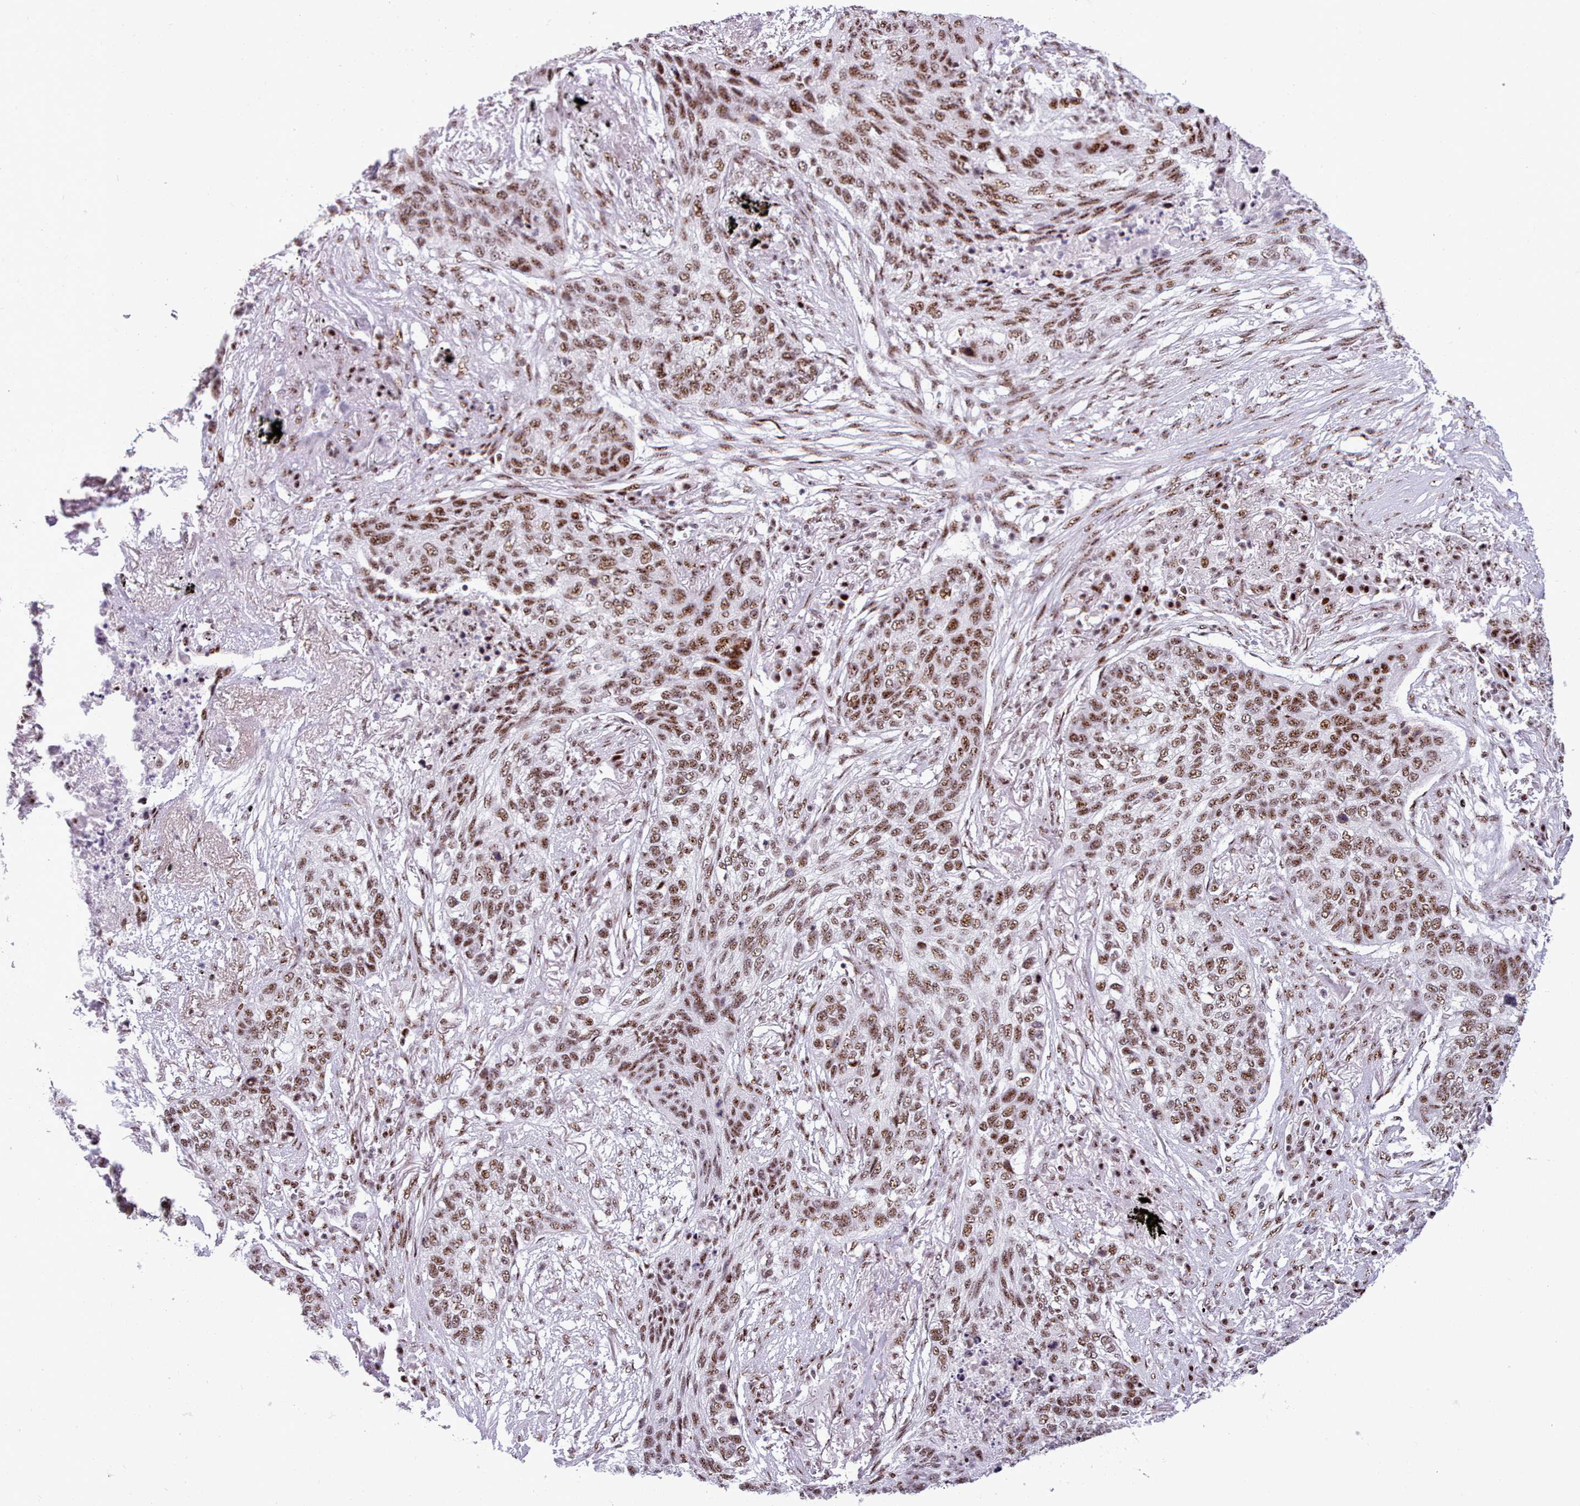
{"staining": {"intensity": "strong", "quantity": ">75%", "location": "nuclear"}, "tissue": "lung cancer", "cell_type": "Tumor cells", "image_type": "cancer", "snomed": [{"axis": "morphology", "description": "Squamous cell carcinoma, NOS"}, {"axis": "topography", "description": "Lung"}], "caption": "Protein expression analysis of lung squamous cell carcinoma demonstrates strong nuclear positivity in approximately >75% of tumor cells.", "gene": "TMEM35B", "patient": {"sex": "female", "age": 63}}